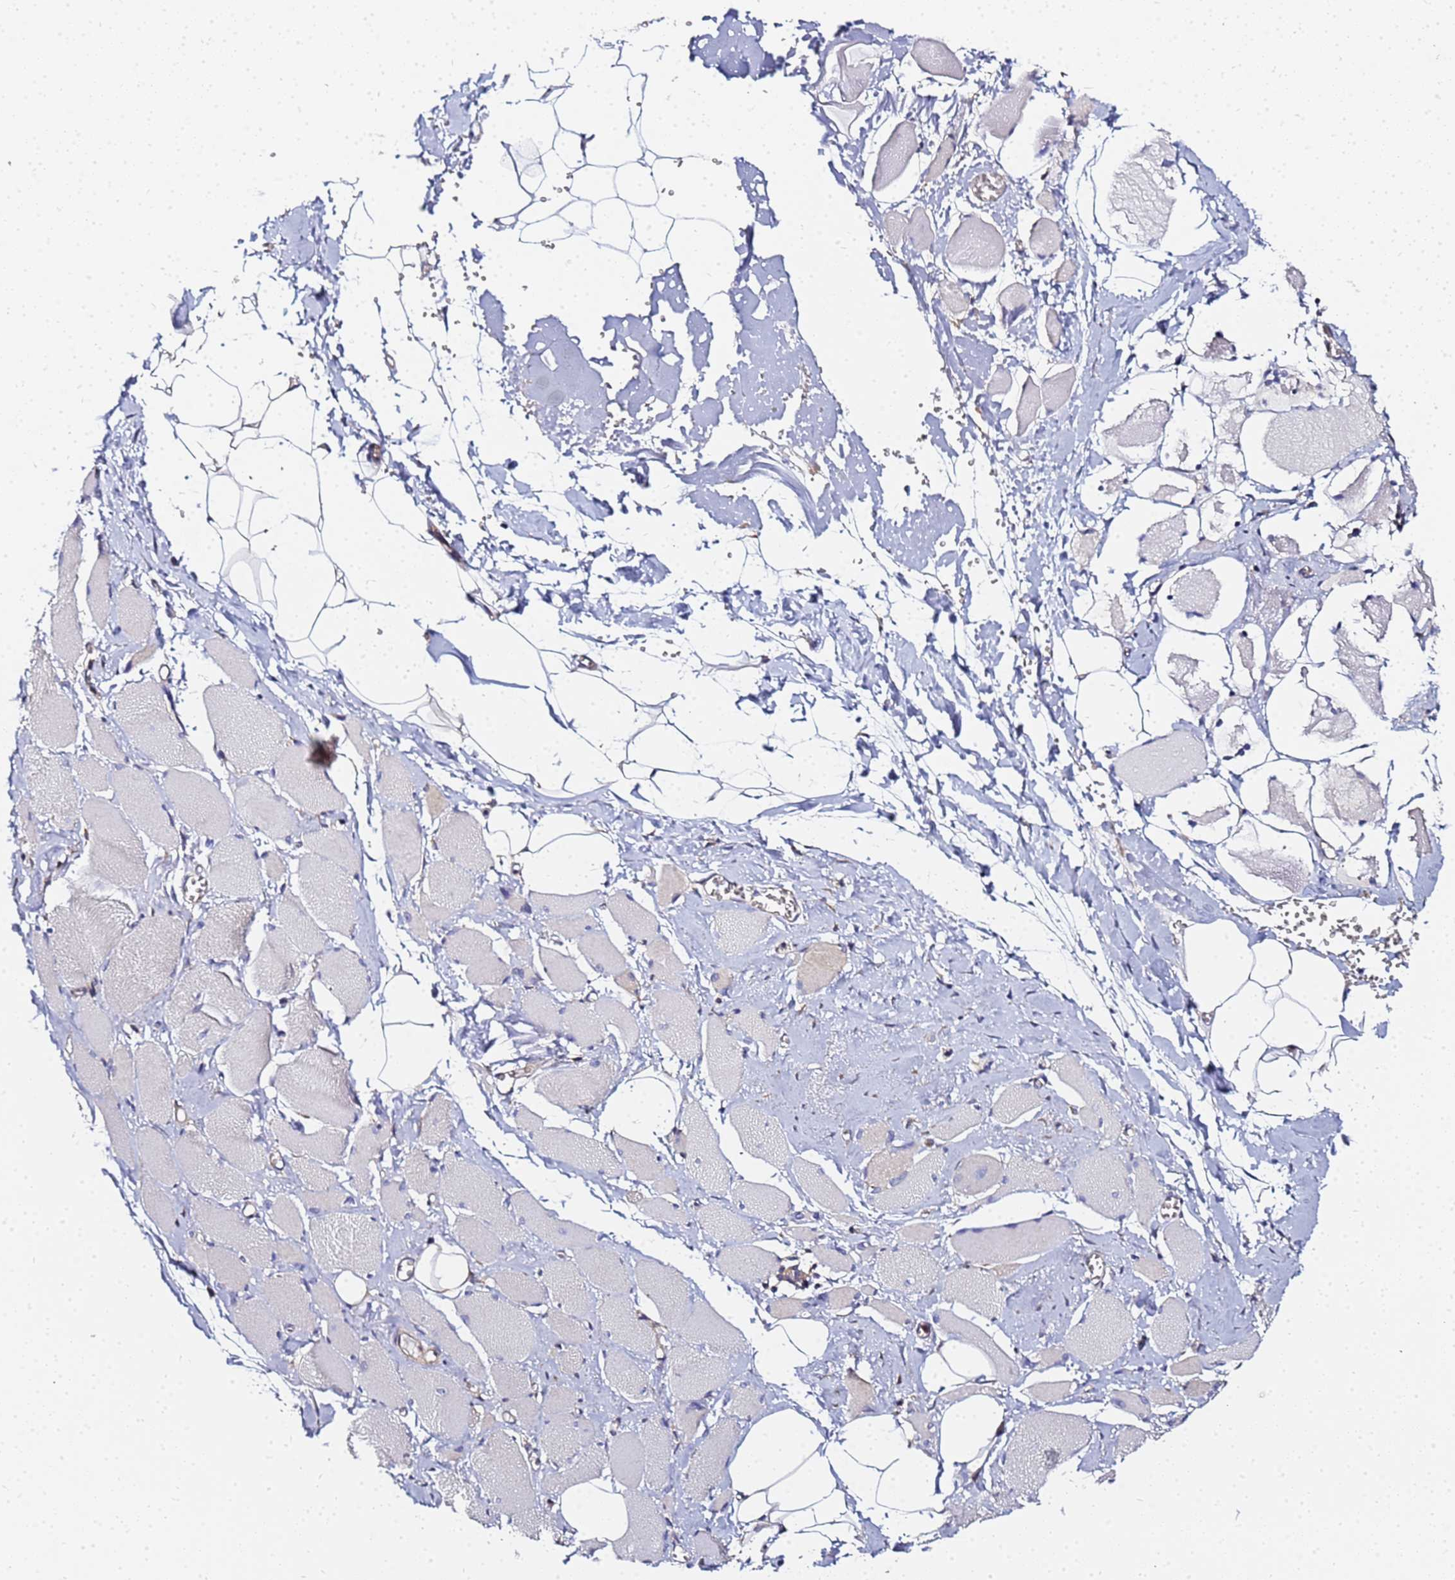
{"staining": {"intensity": "negative", "quantity": "none", "location": "none"}, "tissue": "skeletal muscle", "cell_type": "Myocytes", "image_type": "normal", "snomed": [{"axis": "morphology", "description": "Normal tissue, NOS"}, {"axis": "morphology", "description": "Basal cell carcinoma"}, {"axis": "topography", "description": "Skeletal muscle"}], "caption": "This is a micrograph of IHC staining of unremarkable skeletal muscle, which shows no positivity in myocytes. (DAB (3,3'-diaminobenzidine) immunohistochemistry (IHC), high magnification).", "gene": "CHM", "patient": {"sex": "female", "age": 64}}